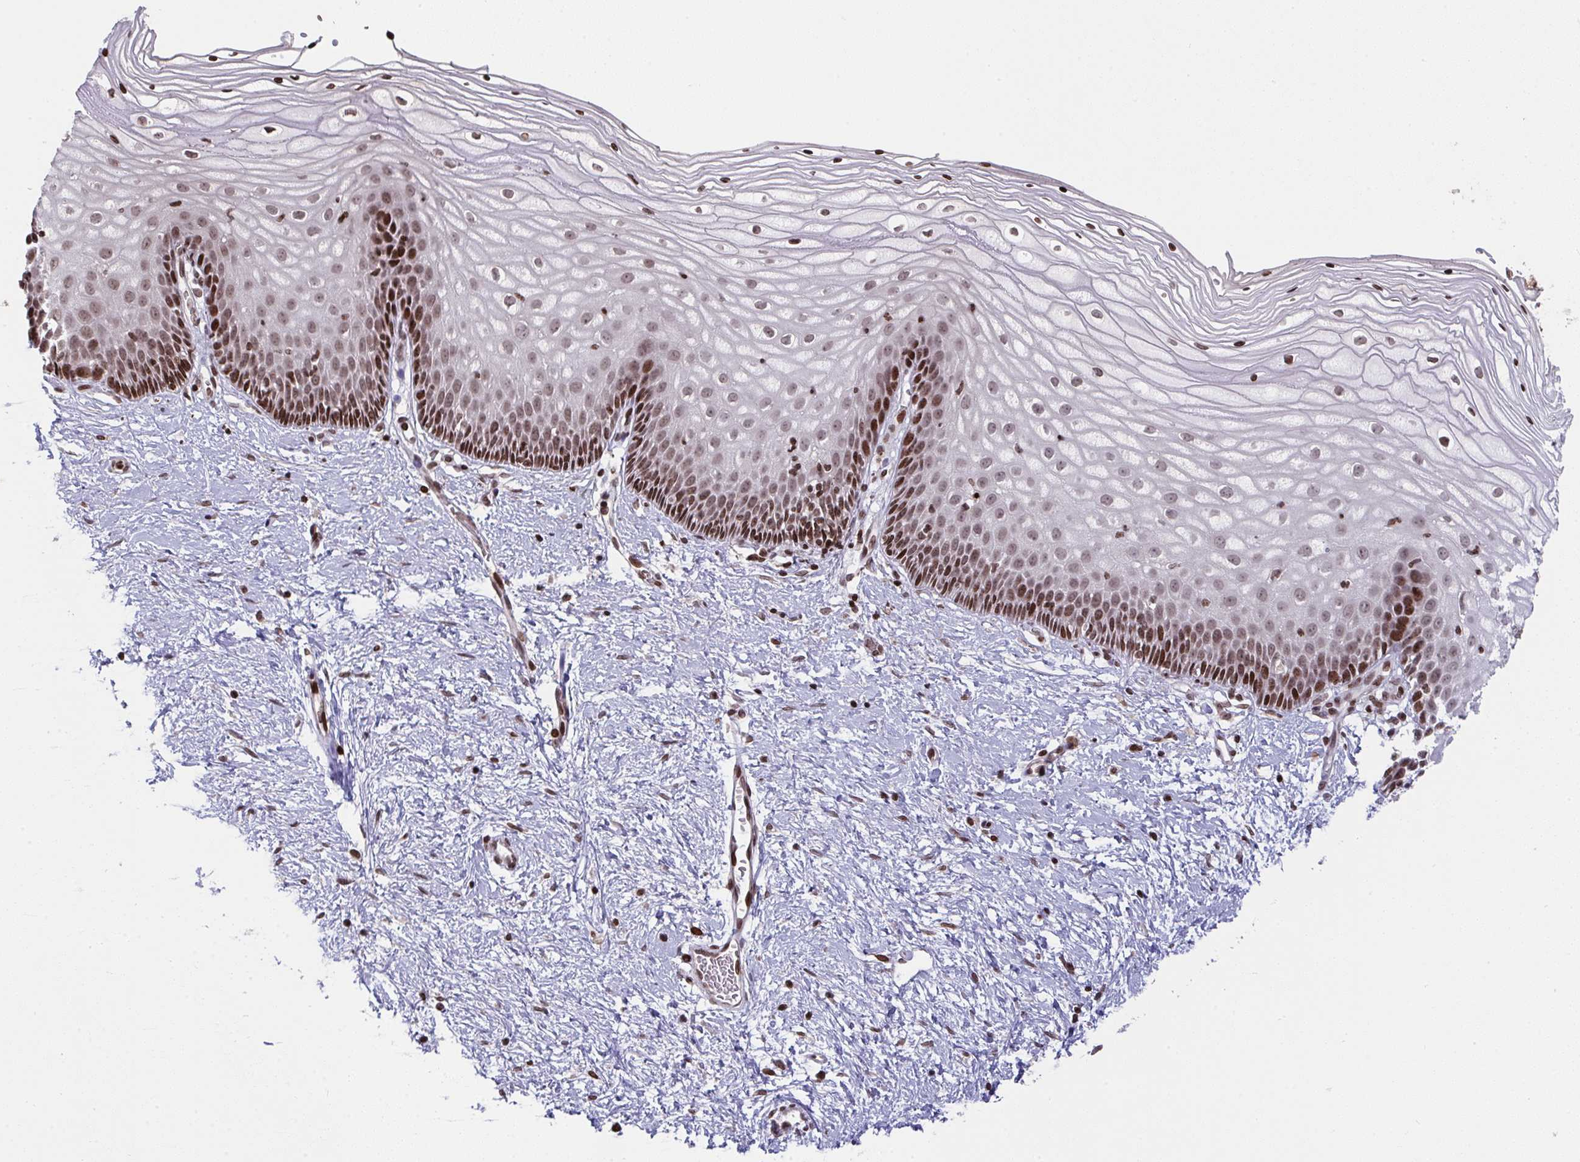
{"staining": {"intensity": "weak", "quantity": "25%-75%", "location": "nuclear"}, "tissue": "cervix", "cell_type": "Glandular cells", "image_type": "normal", "snomed": [{"axis": "morphology", "description": "Normal tissue, NOS"}, {"axis": "topography", "description": "Cervix"}], "caption": "Protein analysis of benign cervix displays weak nuclear positivity in approximately 25%-75% of glandular cells. (brown staining indicates protein expression, while blue staining denotes nuclei).", "gene": "NIP7", "patient": {"sex": "female", "age": 36}}